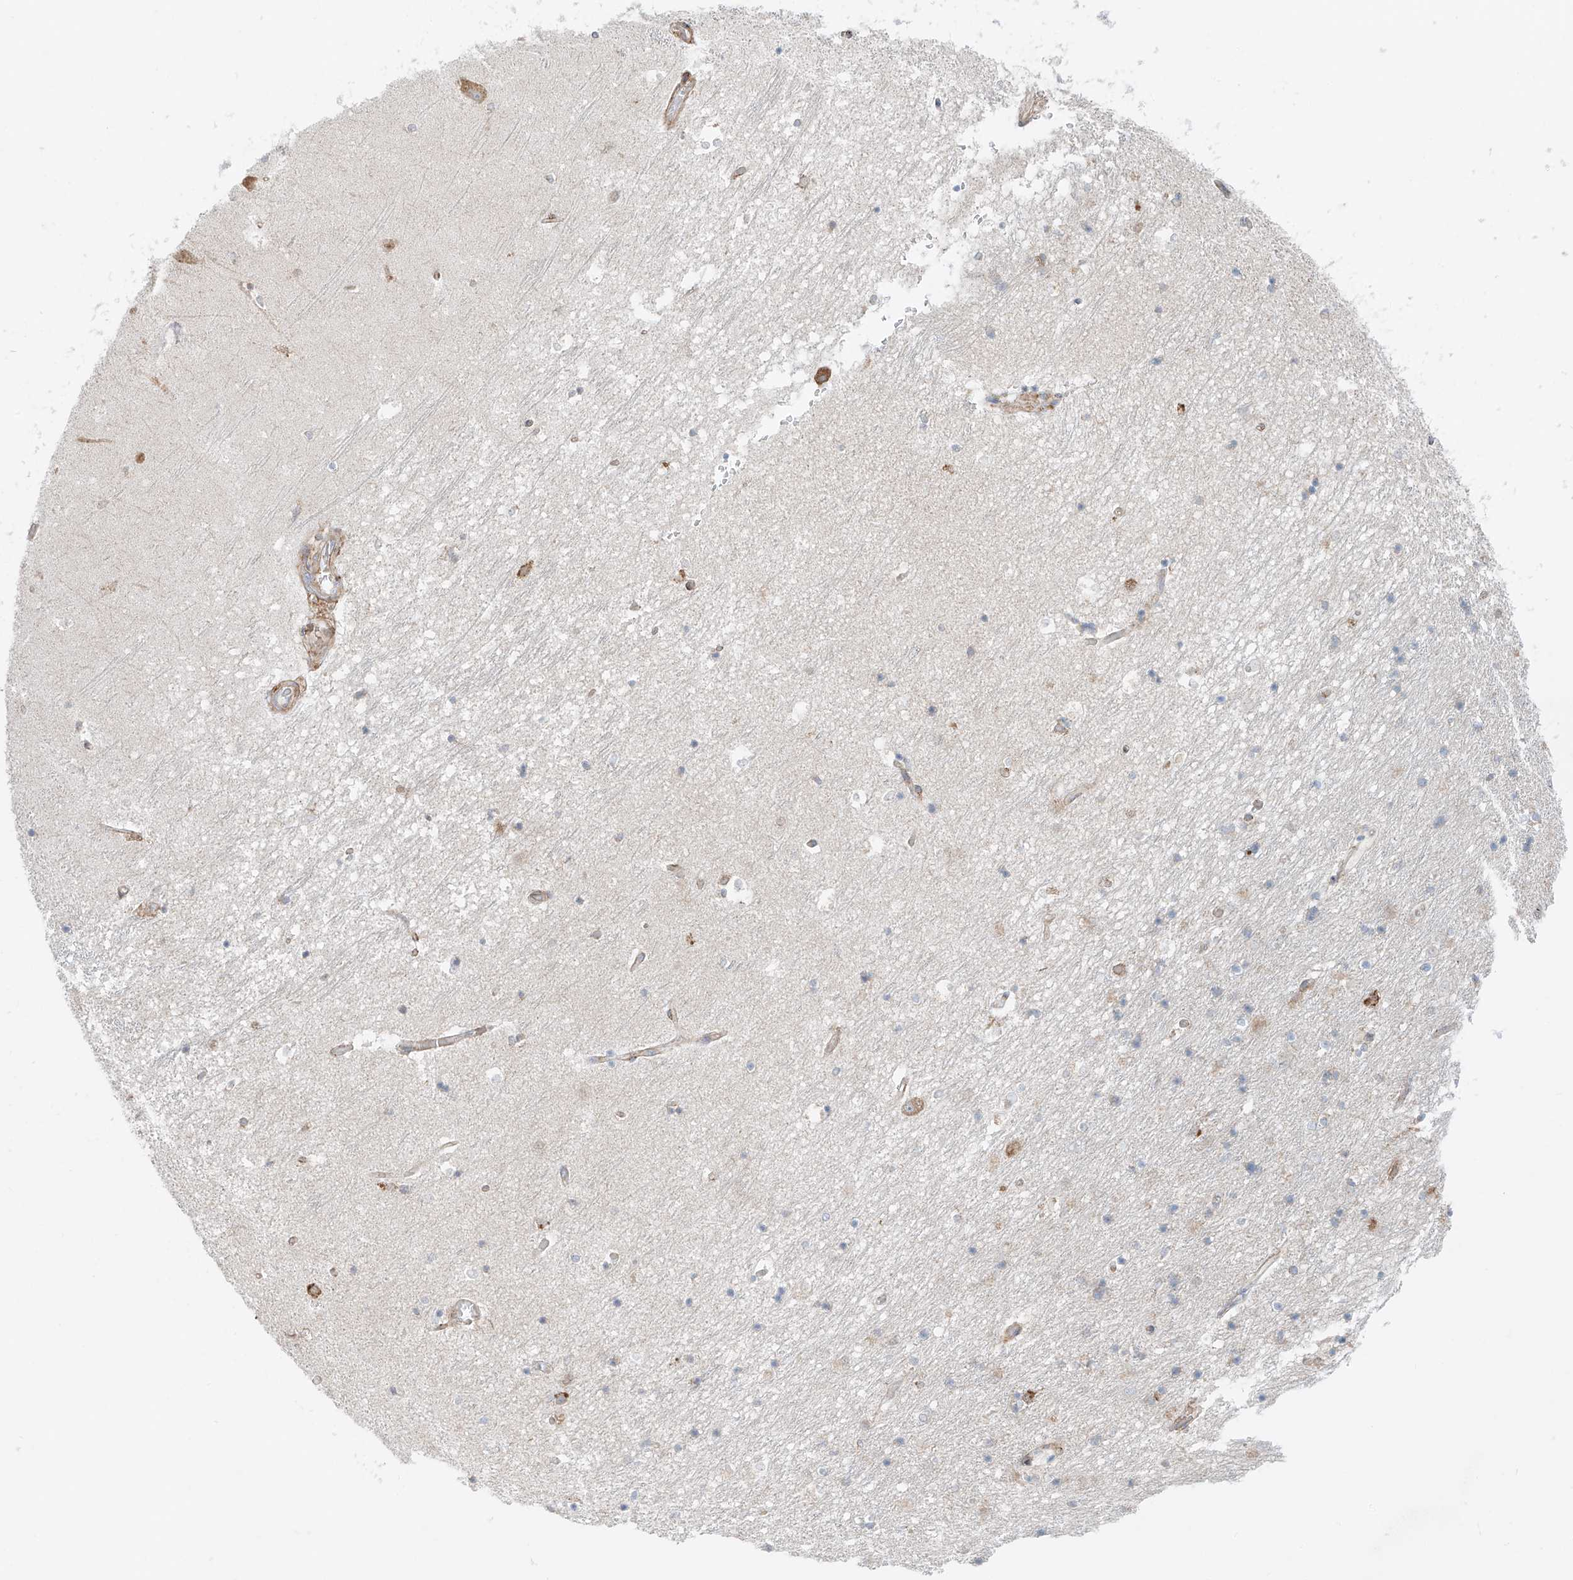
{"staining": {"intensity": "weak", "quantity": "<25%", "location": "cytoplasmic/membranous"}, "tissue": "hippocampus", "cell_type": "Glial cells", "image_type": "normal", "snomed": [{"axis": "morphology", "description": "Normal tissue, NOS"}, {"axis": "topography", "description": "Hippocampus"}], "caption": "Micrograph shows no significant protein staining in glial cells of unremarkable hippocampus.", "gene": "EIPR1", "patient": {"sex": "male", "age": 45}}